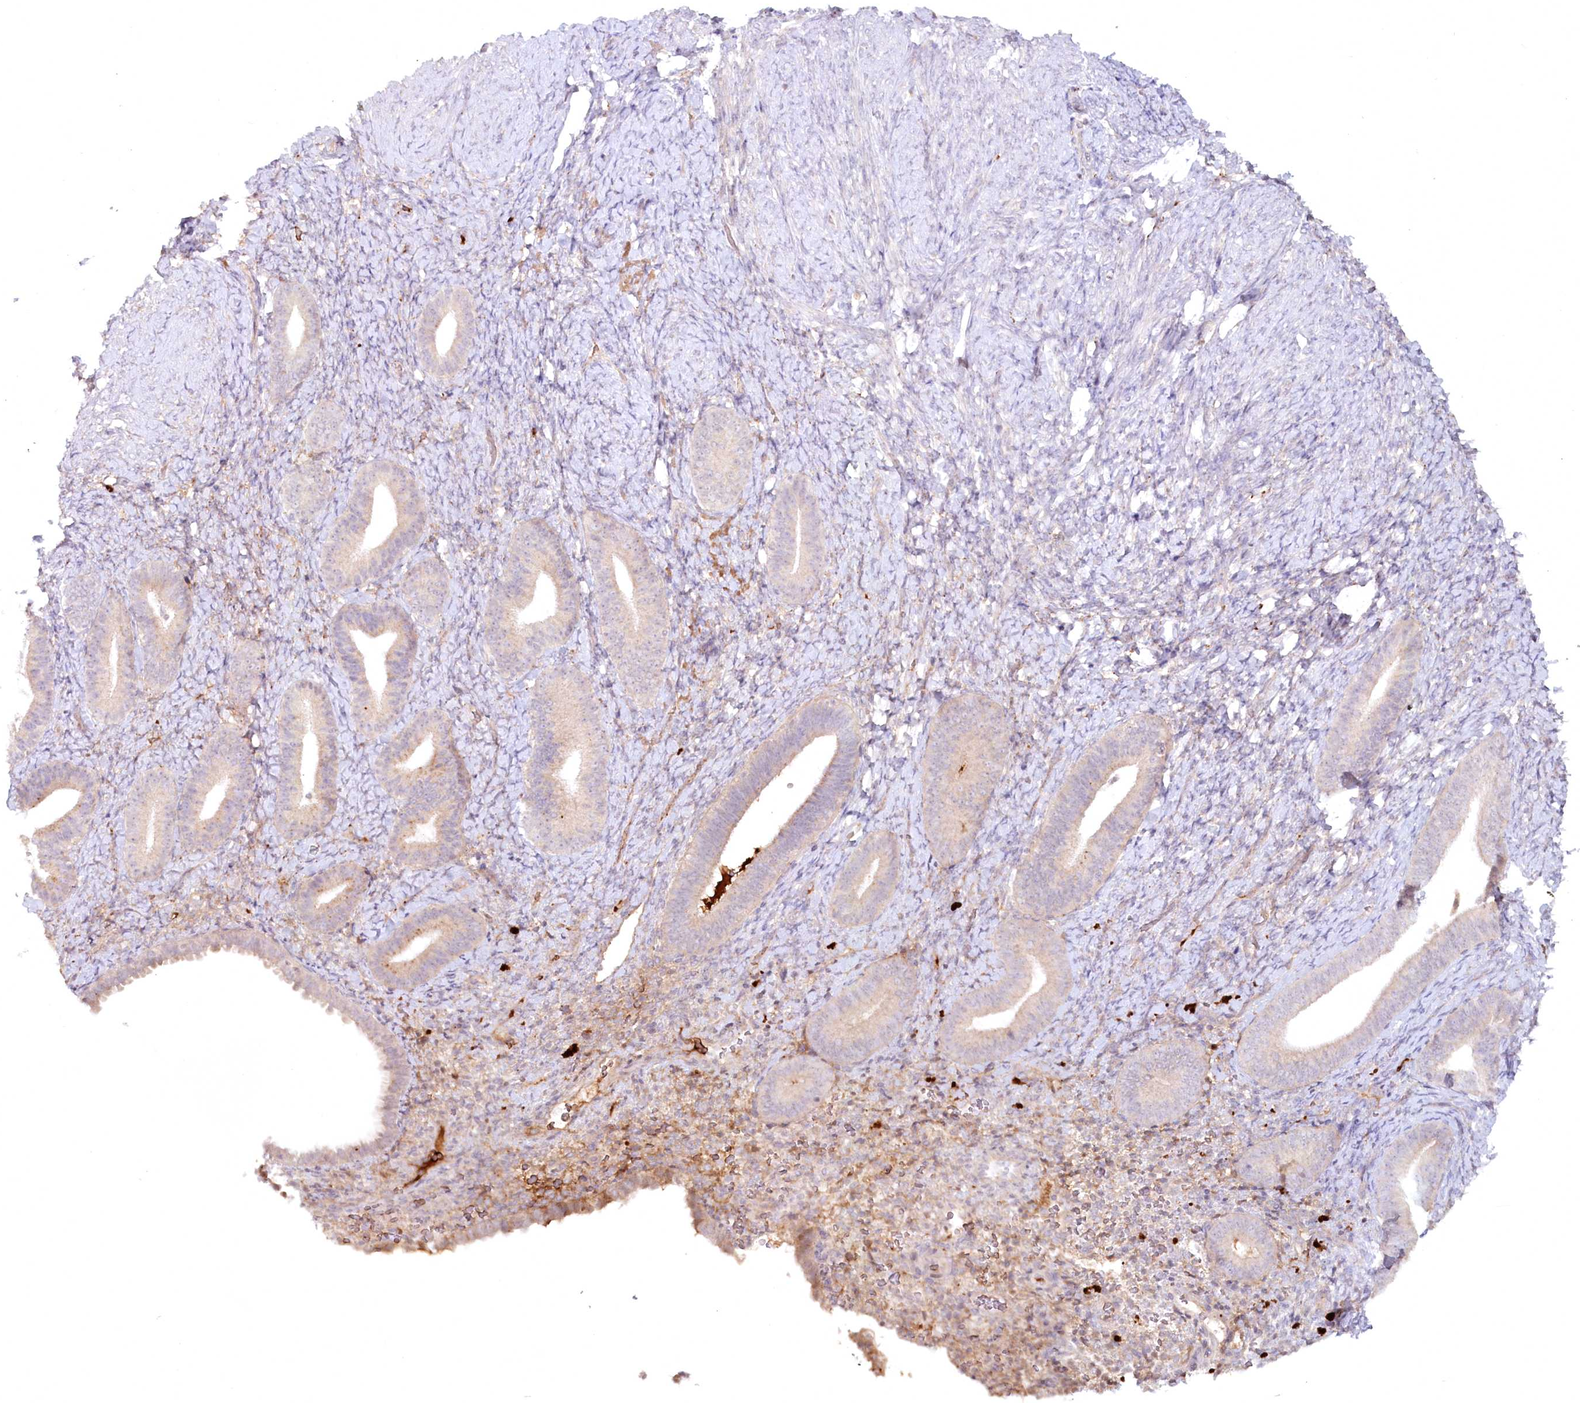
{"staining": {"intensity": "weak", "quantity": "<25%", "location": "cytoplasmic/membranous"}, "tissue": "endometrium", "cell_type": "Cells in endometrial stroma", "image_type": "normal", "snomed": [{"axis": "morphology", "description": "Normal tissue, NOS"}, {"axis": "topography", "description": "Endometrium"}], "caption": "This is an IHC photomicrograph of unremarkable endometrium. There is no positivity in cells in endometrial stroma.", "gene": "PSAPL1", "patient": {"sex": "female", "age": 65}}